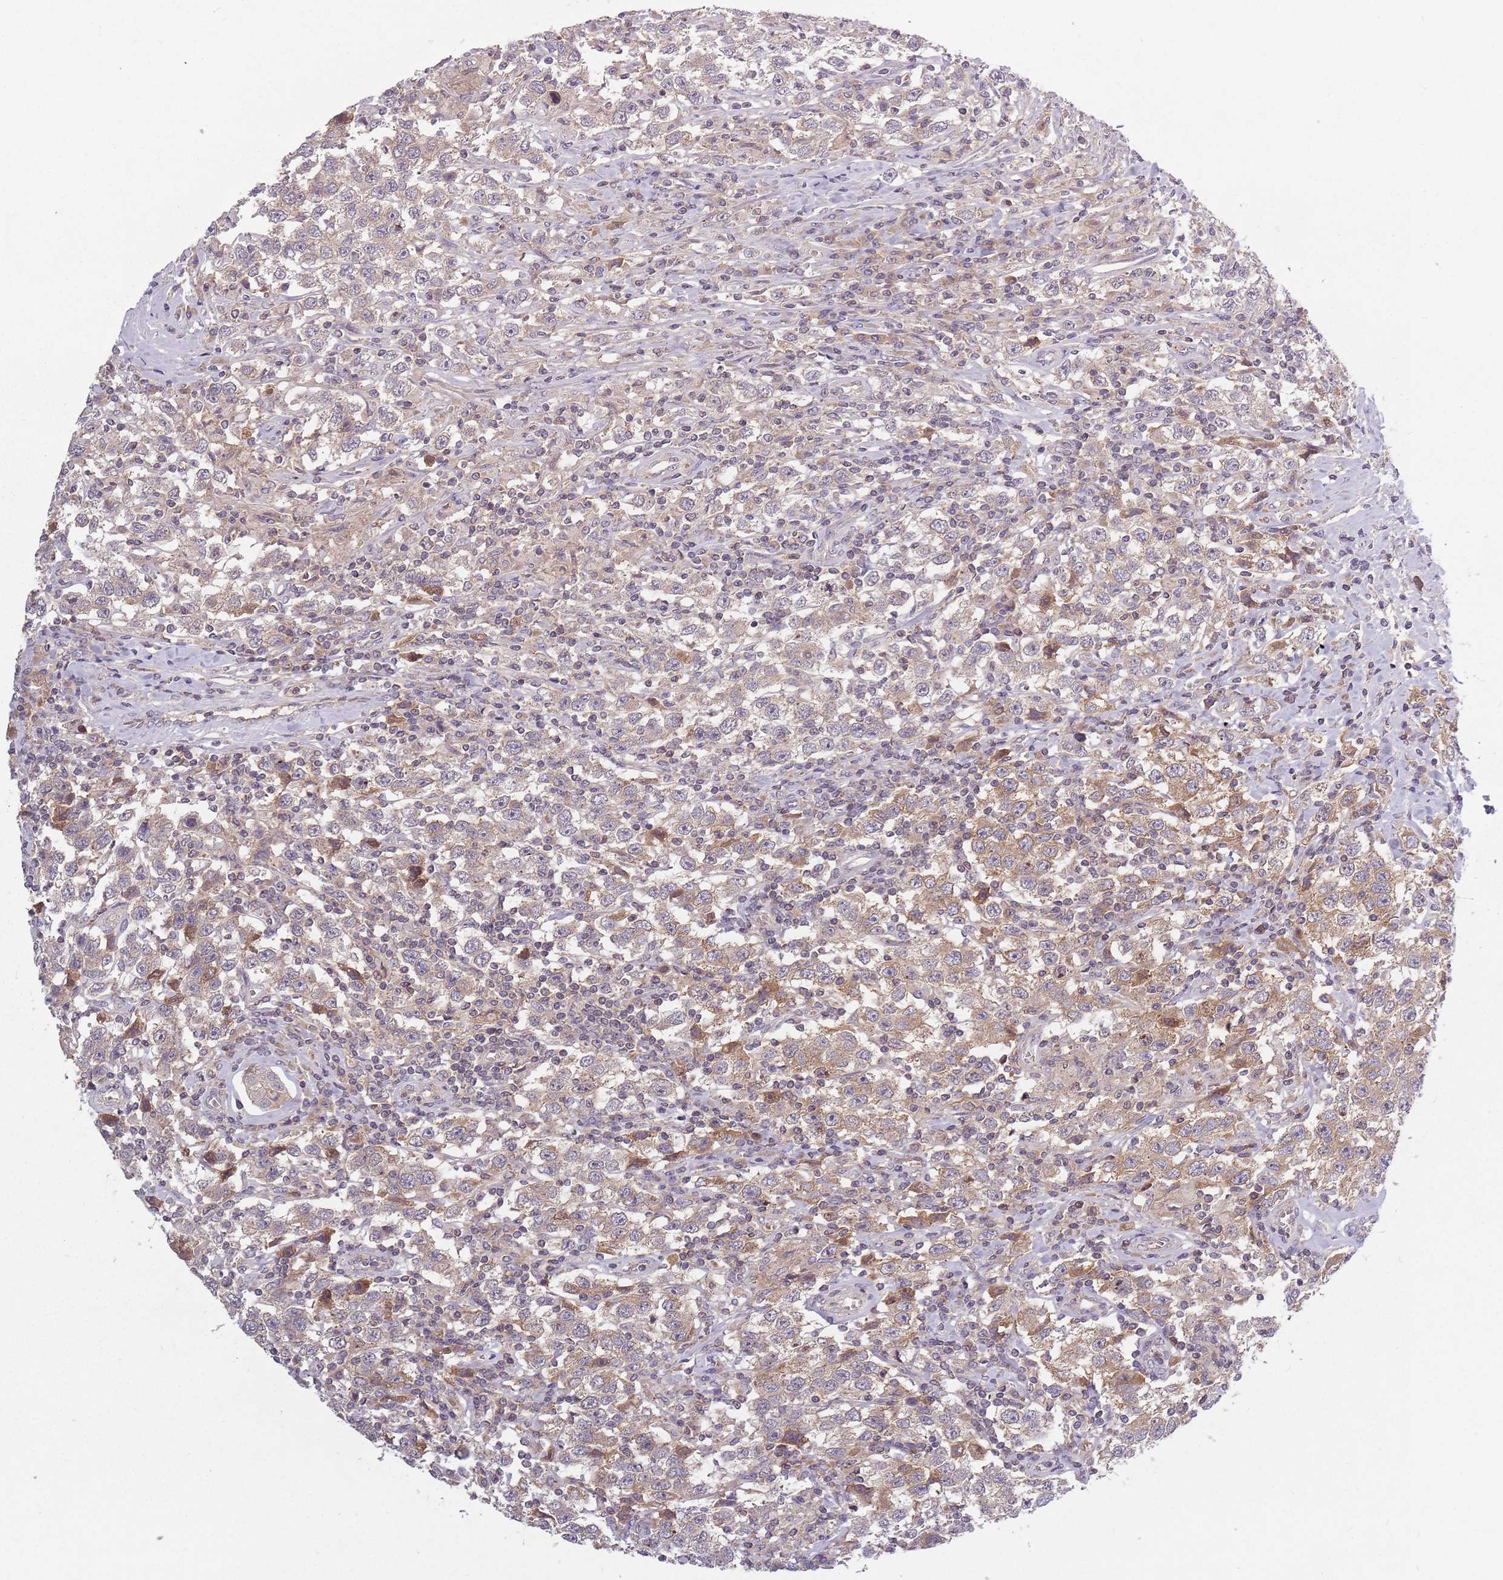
{"staining": {"intensity": "weak", "quantity": "25%-75%", "location": "cytoplasmic/membranous"}, "tissue": "testis cancer", "cell_type": "Tumor cells", "image_type": "cancer", "snomed": [{"axis": "morphology", "description": "Seminoma, NOS"}, {"axis": "topography", "description": "Testis"}], "caption": "Approximately 25%-75% of tumor cells in testis seminoma display weak cytoplasmic/membranous protein positivity as visualized by brown immunohistochemical staining.", "gene": "ASB13", "patient": {"sex": "male", "age": 41}}